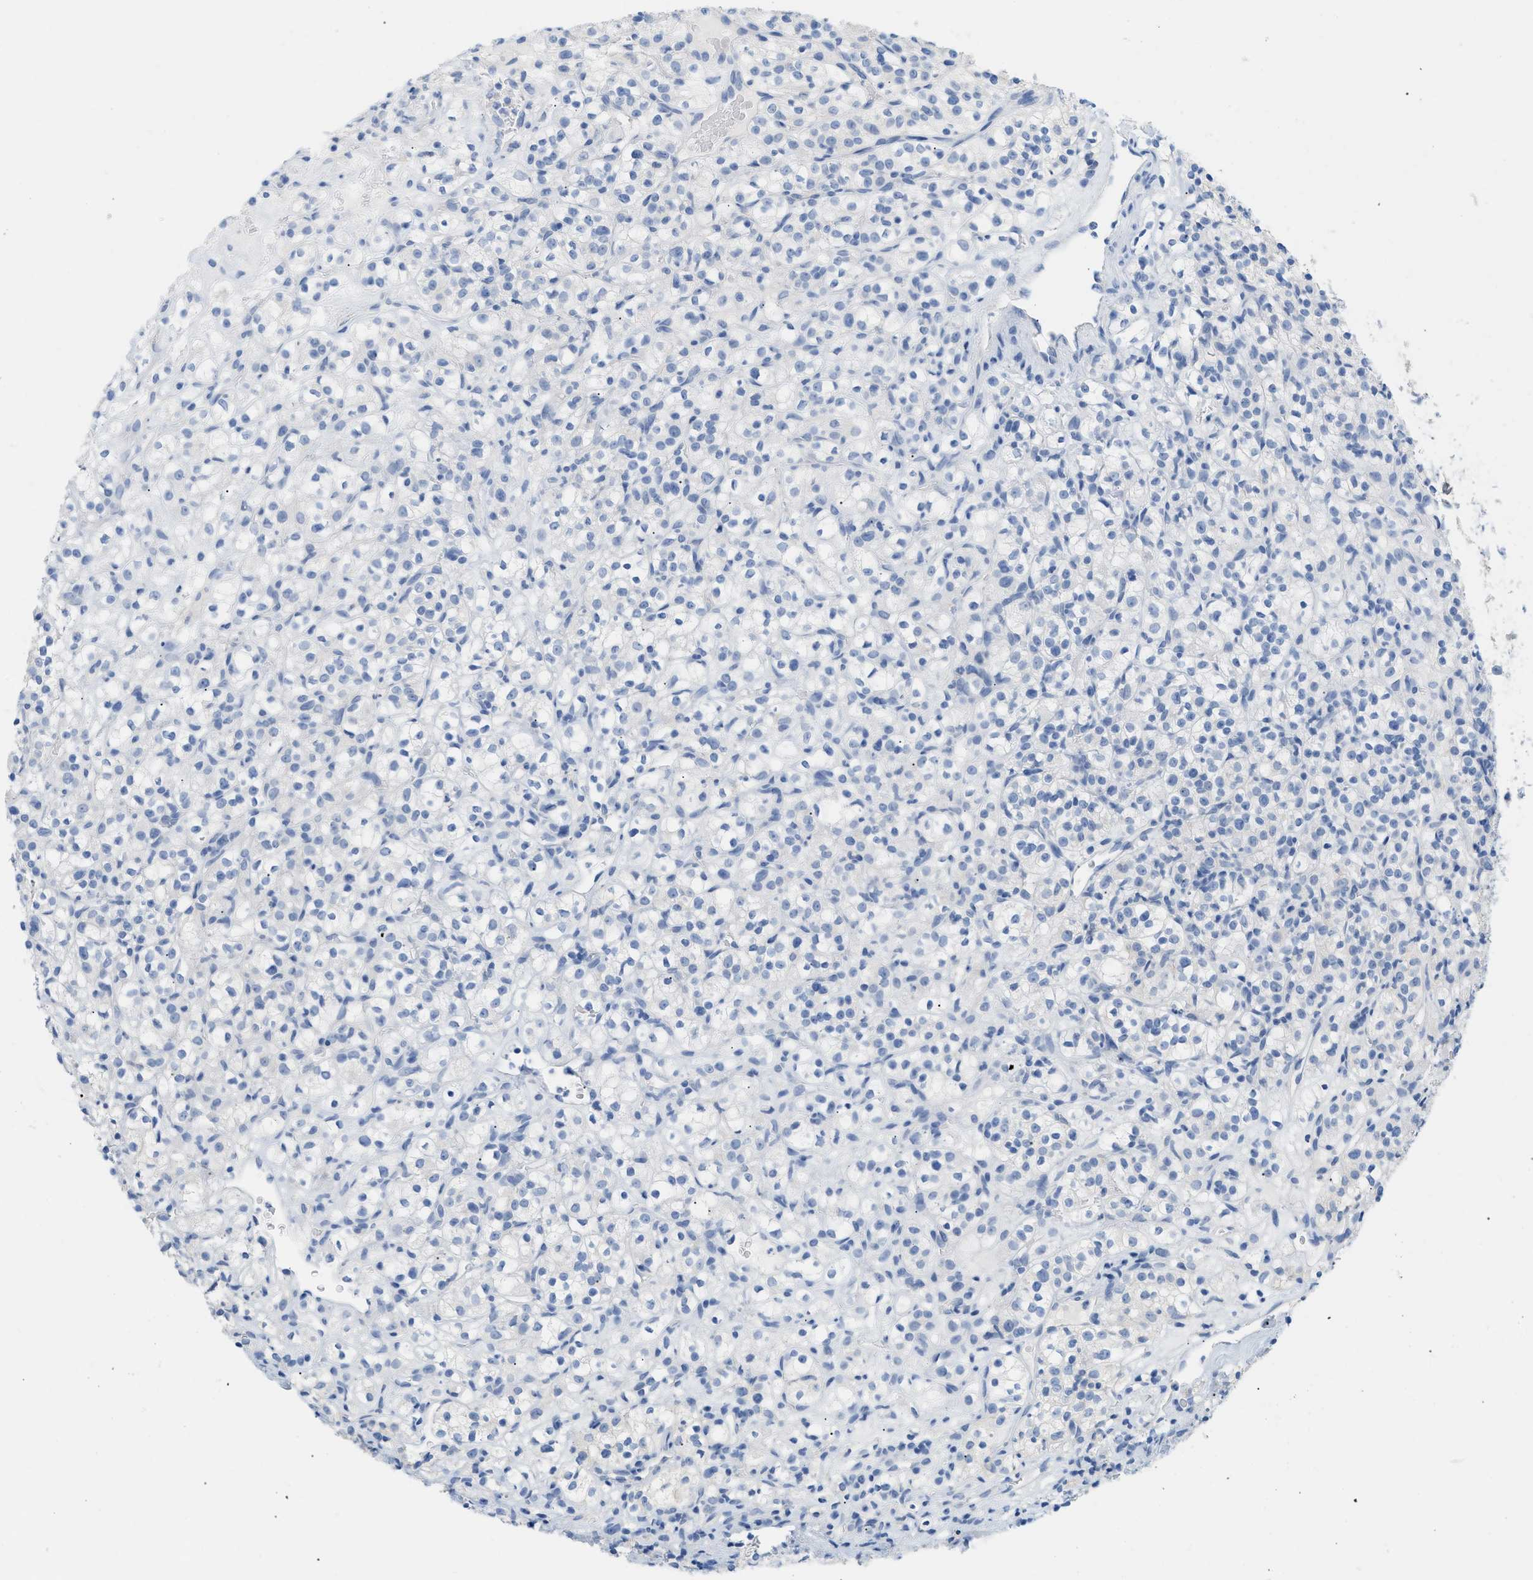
{"staining": {"intensity": "negative", "quantity": "none", "location": "none"}, "tissue": "renal cancer", "cell_type": "Tumor cells", "image_type": "cancer", "snomed": [{"axis": "morphology", "description": "Normal tissue, NOS"}, {"axis": "morphology", "description": "Adenocarcinoma, NOS"}, {"axis": "topography", "description": "Kidney"}], "caption": "High magnification brightfield microscopy of renal cancer (adenocarcinoma) stained with DAB (brown) and counterstained with hematoxylin (blue): tumor cells show no significant expression.", "gene": "PAPPA", "patient": {"sex": "female", "age": 72}}